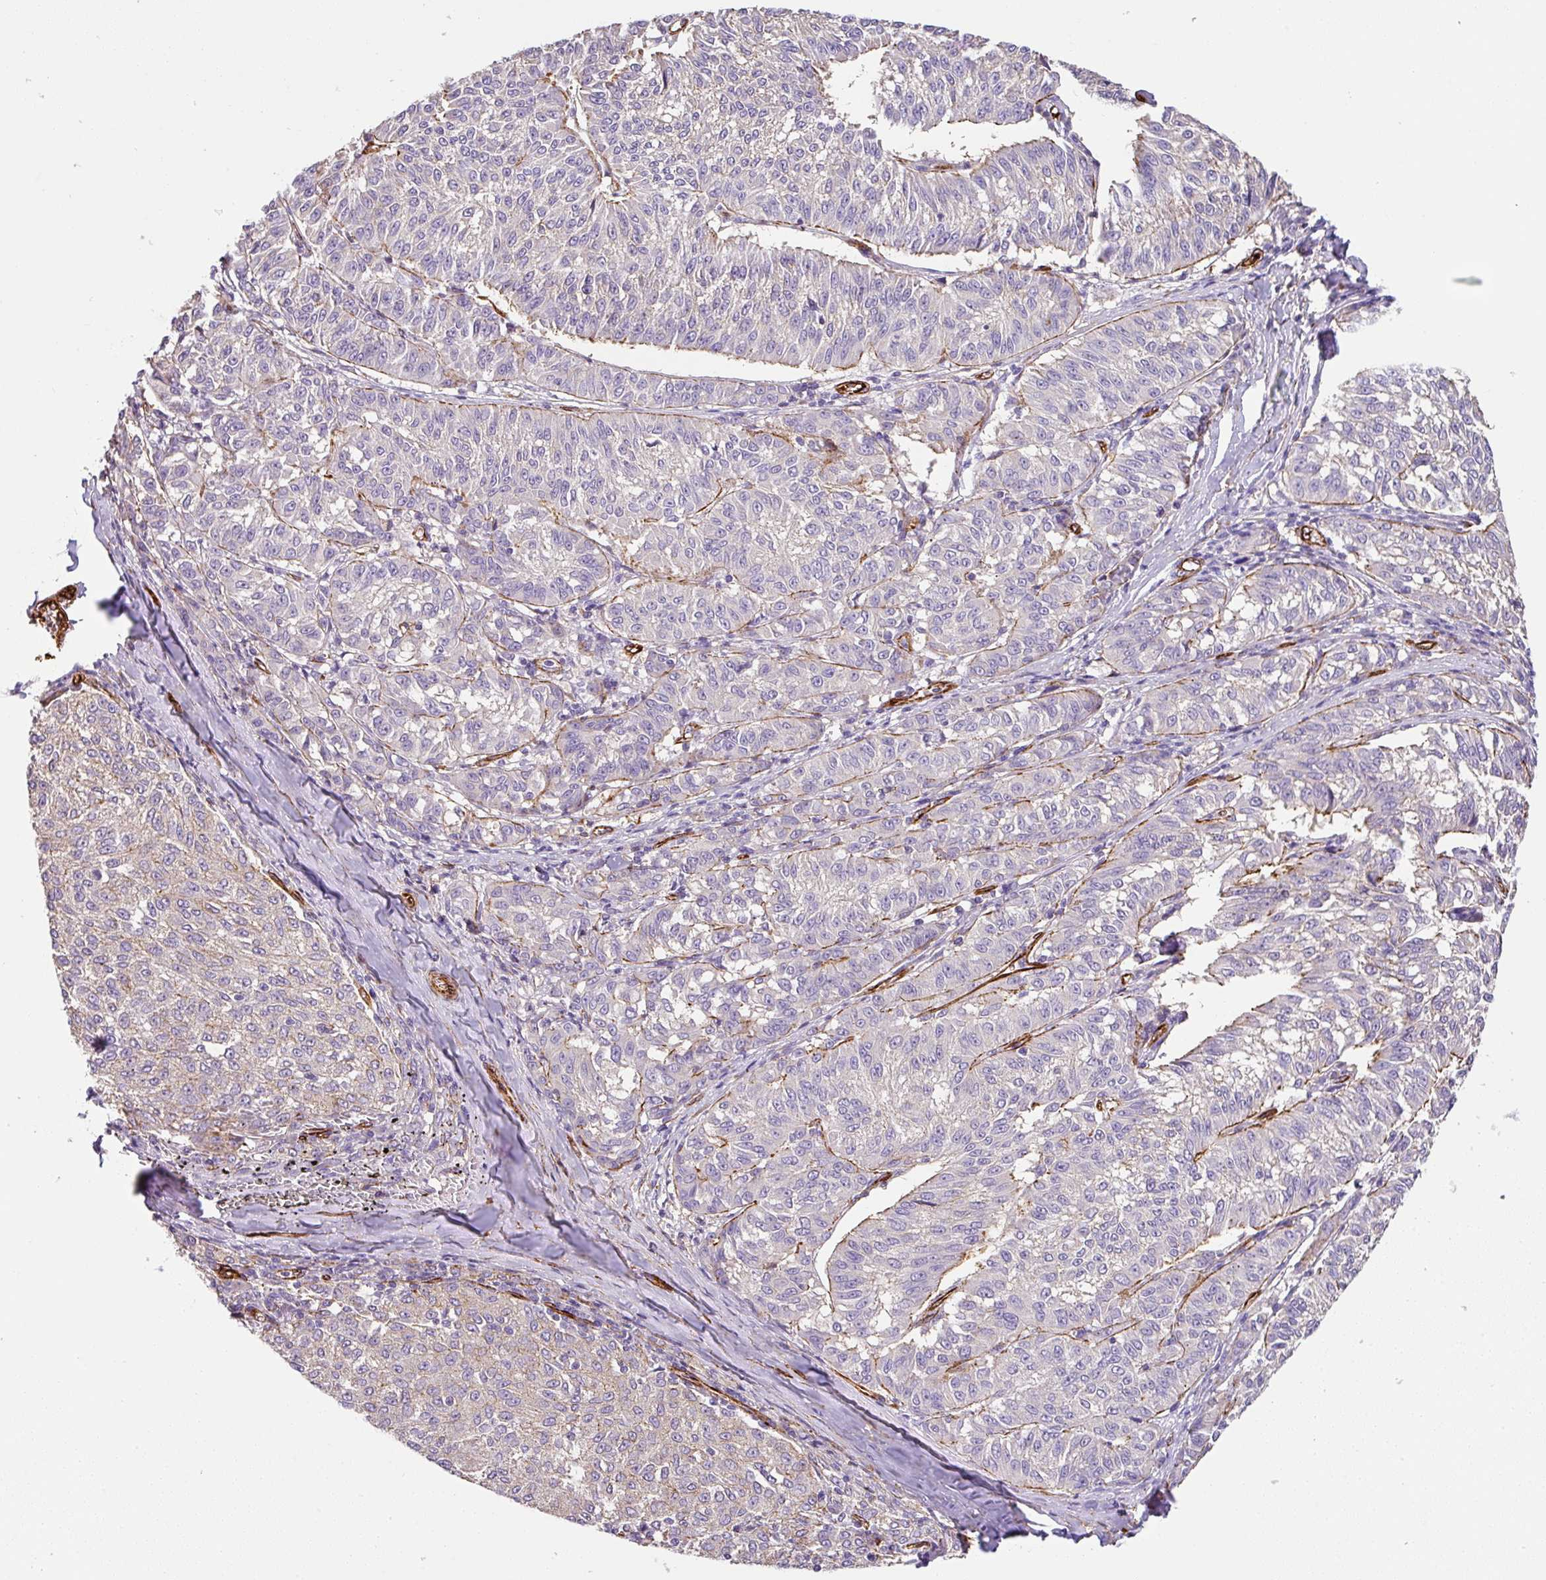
{"staining": {"intensity": "negative", "quantity": "none", "location": "none"}, "tissue": "melanoma", "cell_type": "Tumor cells", "image_type": "cancer", "snomed": [{"axis": "morphology", "description": "Malignant melanoma, NOS"}, {"axis": "topography", "description": "Skin"}], "caption": "Immunohistochemical staining of human melanoma displays no significant staining in tumor cells. The staining was performed using DAB (3,3'-diaminobenzidine) to visualize the protein expression in brown, while the nuclei were stained in blue with hematoxylin (Magnification: 20x).", "gene": "SLC25A17", "patient": {"sex": "female", "age": 72}}